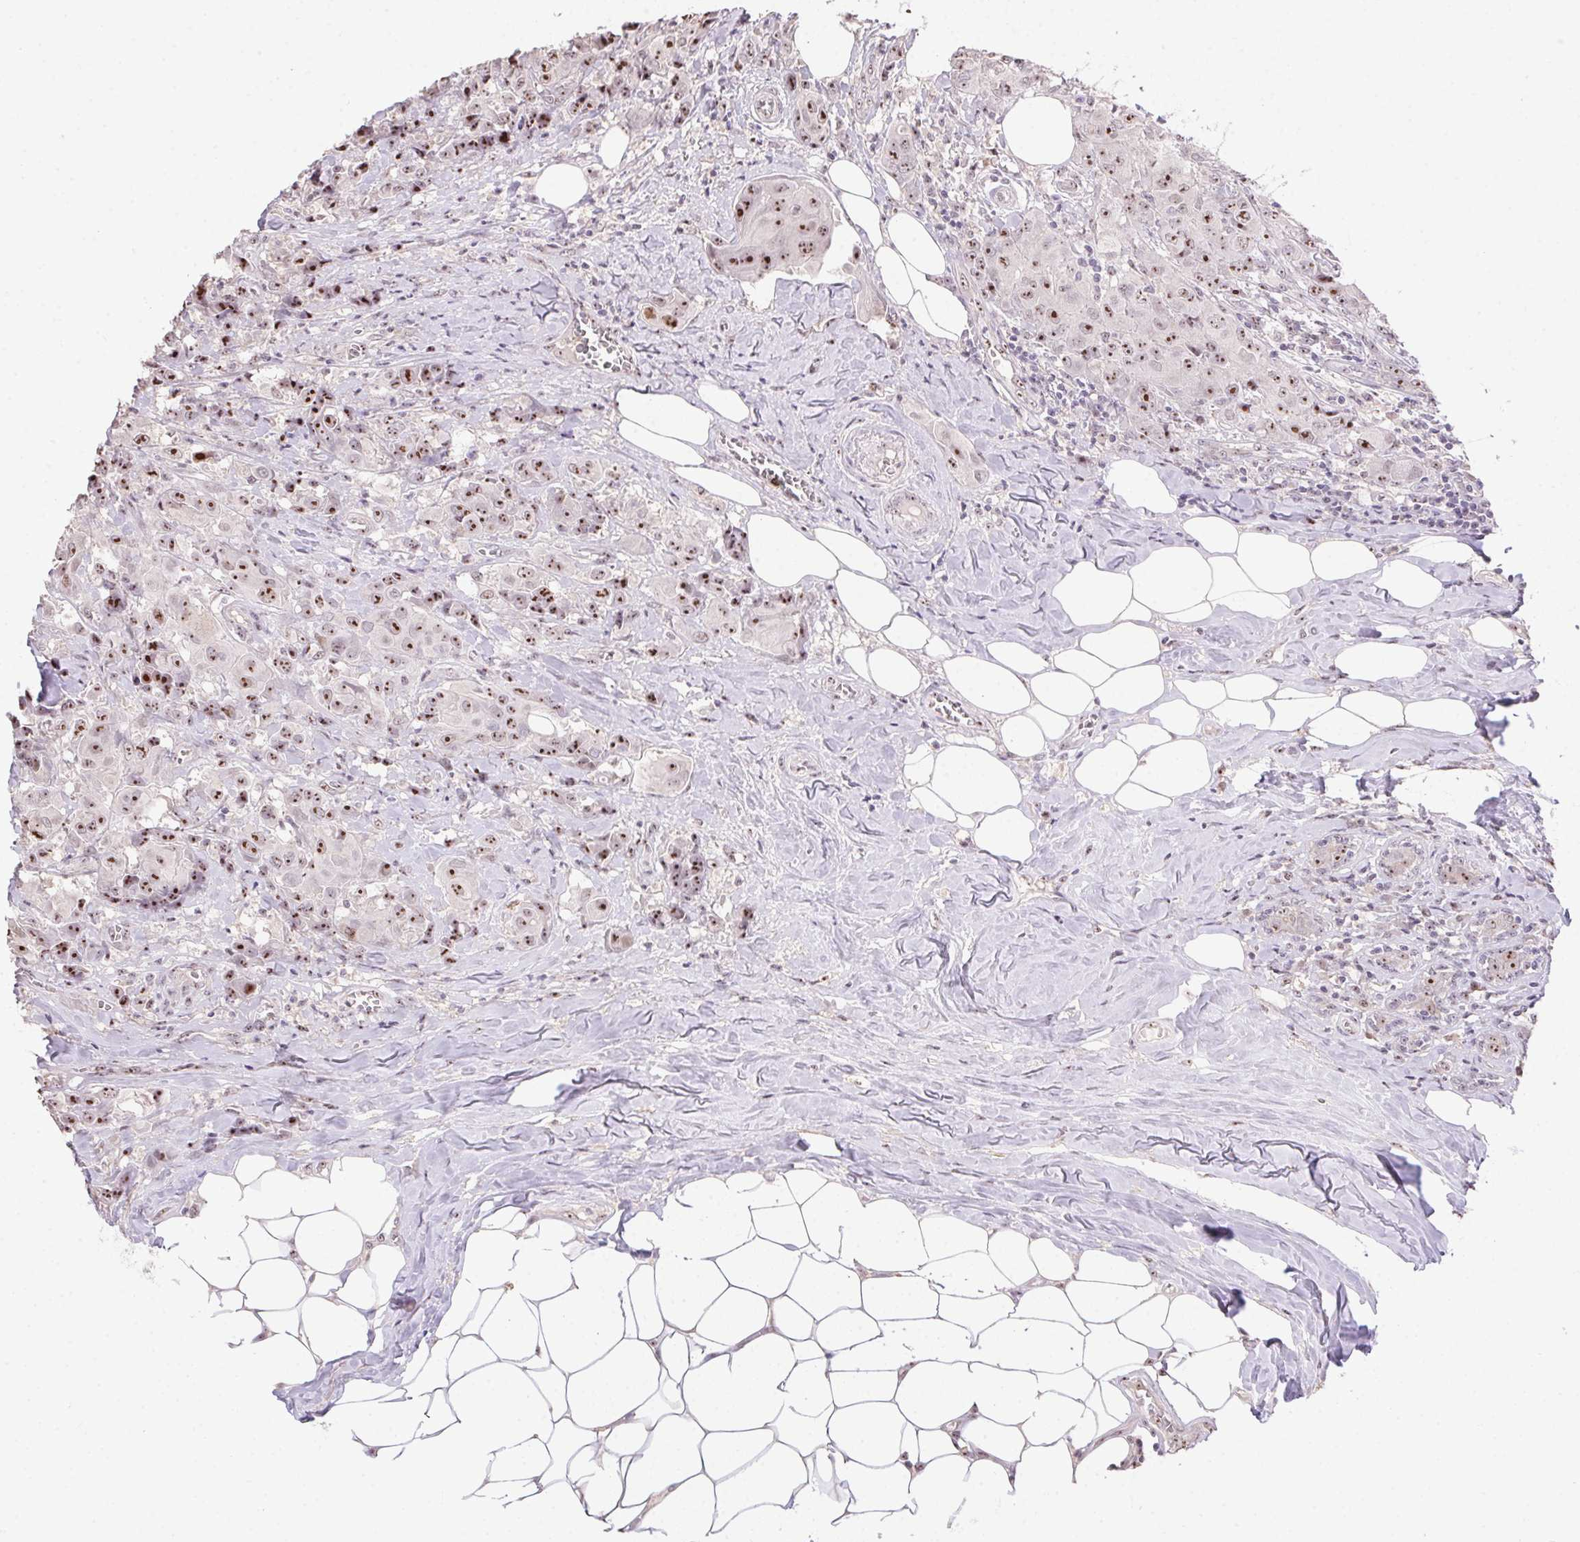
{"staining": {"intensity": "moderate", "quantity": ">75%", "location": "nuclear"}, "tissue": "breast cancer", "cell_type": "Tumor cells", "image_type": "cancer", "snomed": [{"axis": "morphology", "description": "Normal tissue, NOS"}, {"axis": "morphology", "description": "Duct carcinoma"}, {"axis": "topography", "description": "Breast"}], "caption": "Tumor cells exhibit medium levels of moderate nuclear expression in approximately >75% of cells in human intraductal carcinoma (breast). (DAB (3,3'-diaminobenzidine) IHC with brightfield microscopy, high magnification).", "gene": "BATF2", "patient": {"sex": "female", "age": 43}}